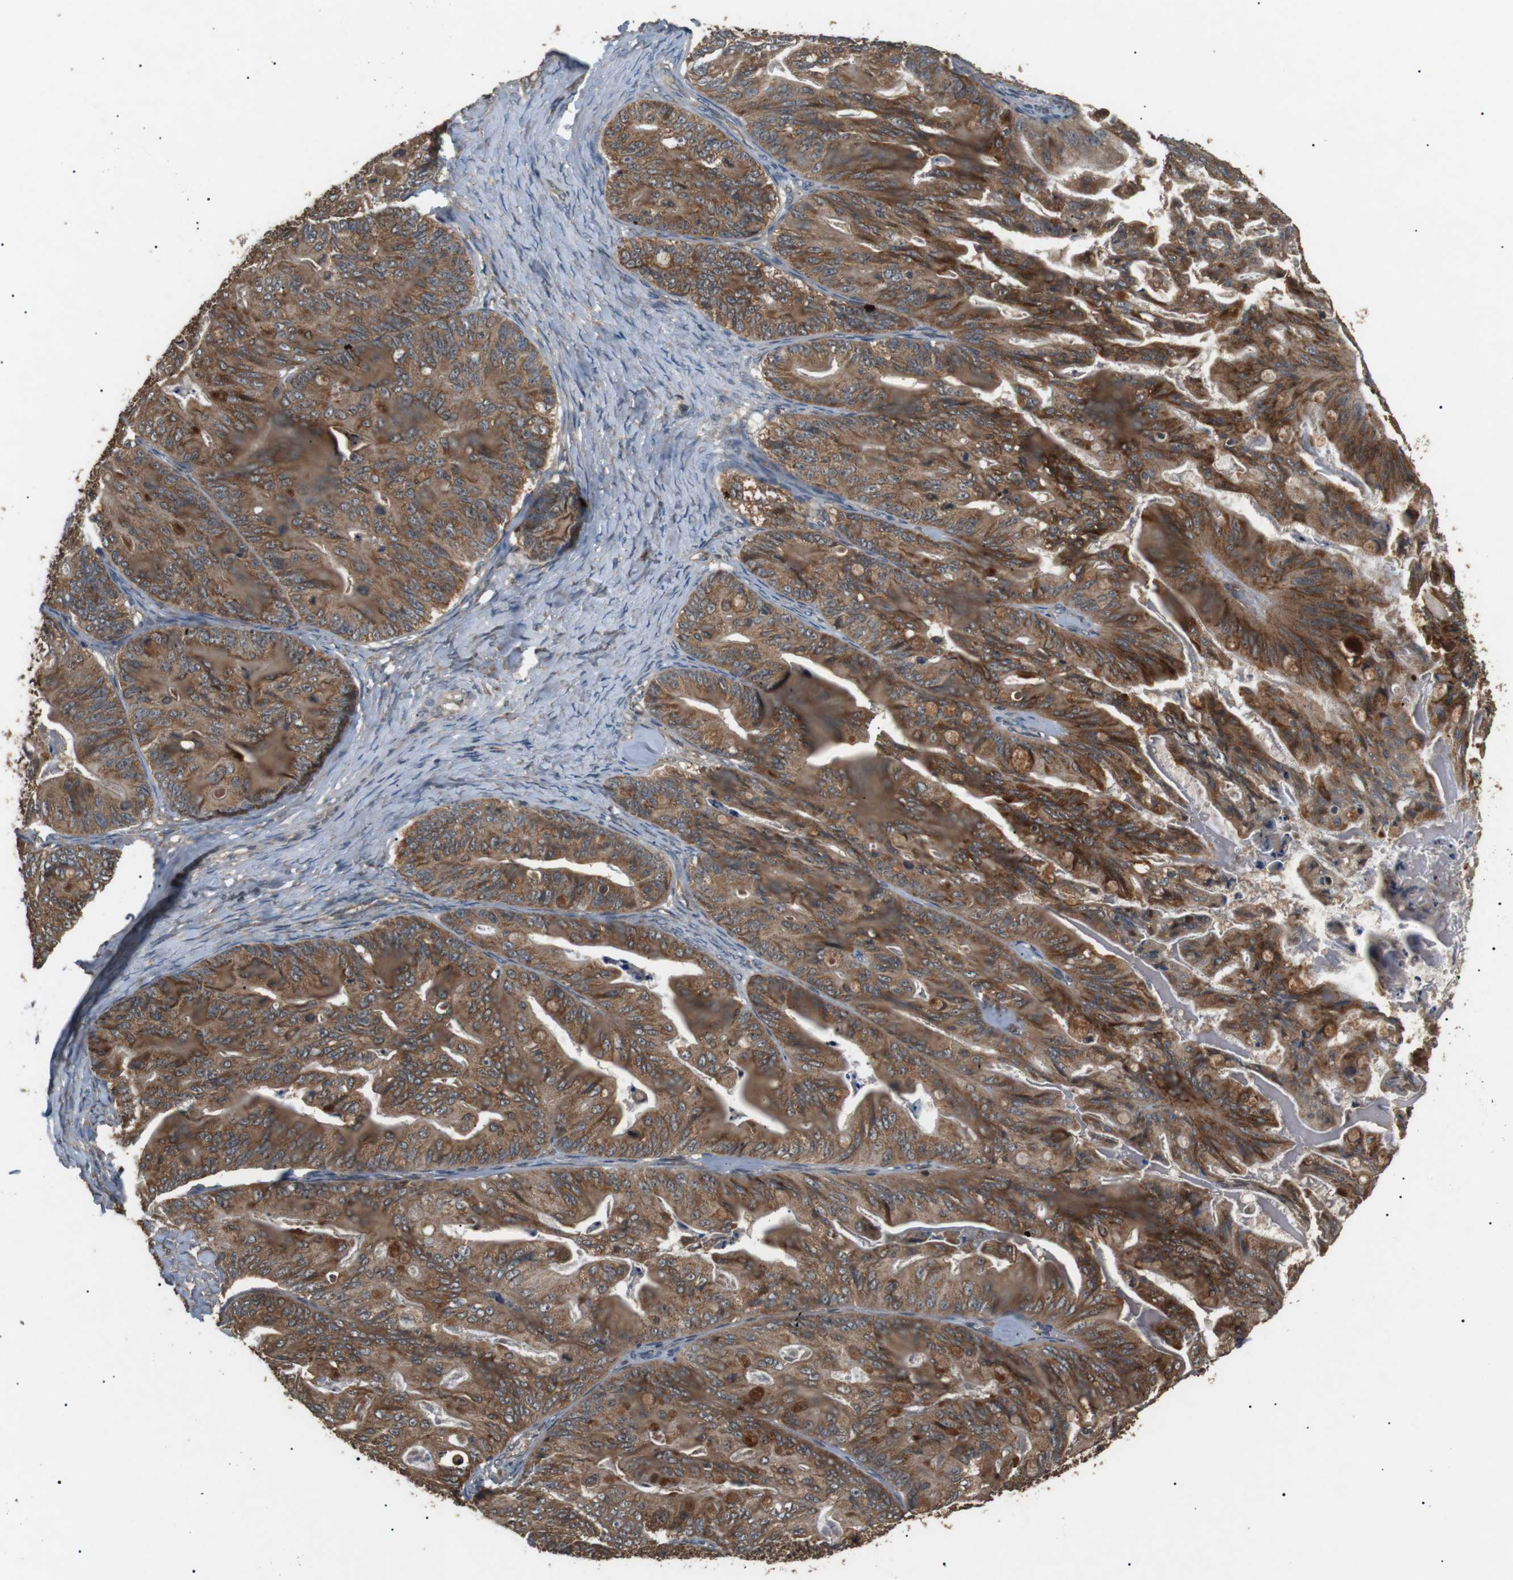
{"staining": {"intensity": "strong", "quantity": ">75%", "location": "cytoplasmic/membranous"}, "tissue": "ovarian cancer", "cell_type": "Tumor cells", "image_type": "cancer", "snomed": [{"axis": "morphology", "description": "Cystadenocarcinoma, mucinous, NOS"}, {"axis": "topography", "description": "Ovary"}], "caption": "About >75% of tumor cells in human ovarian cancer demonstrate strong cytoplasmic/membranous protein expression as visualized by brown immunohistochemical staining.", "gene": "TBC1D15", "patient": {"sex": "female", "age": 37}}